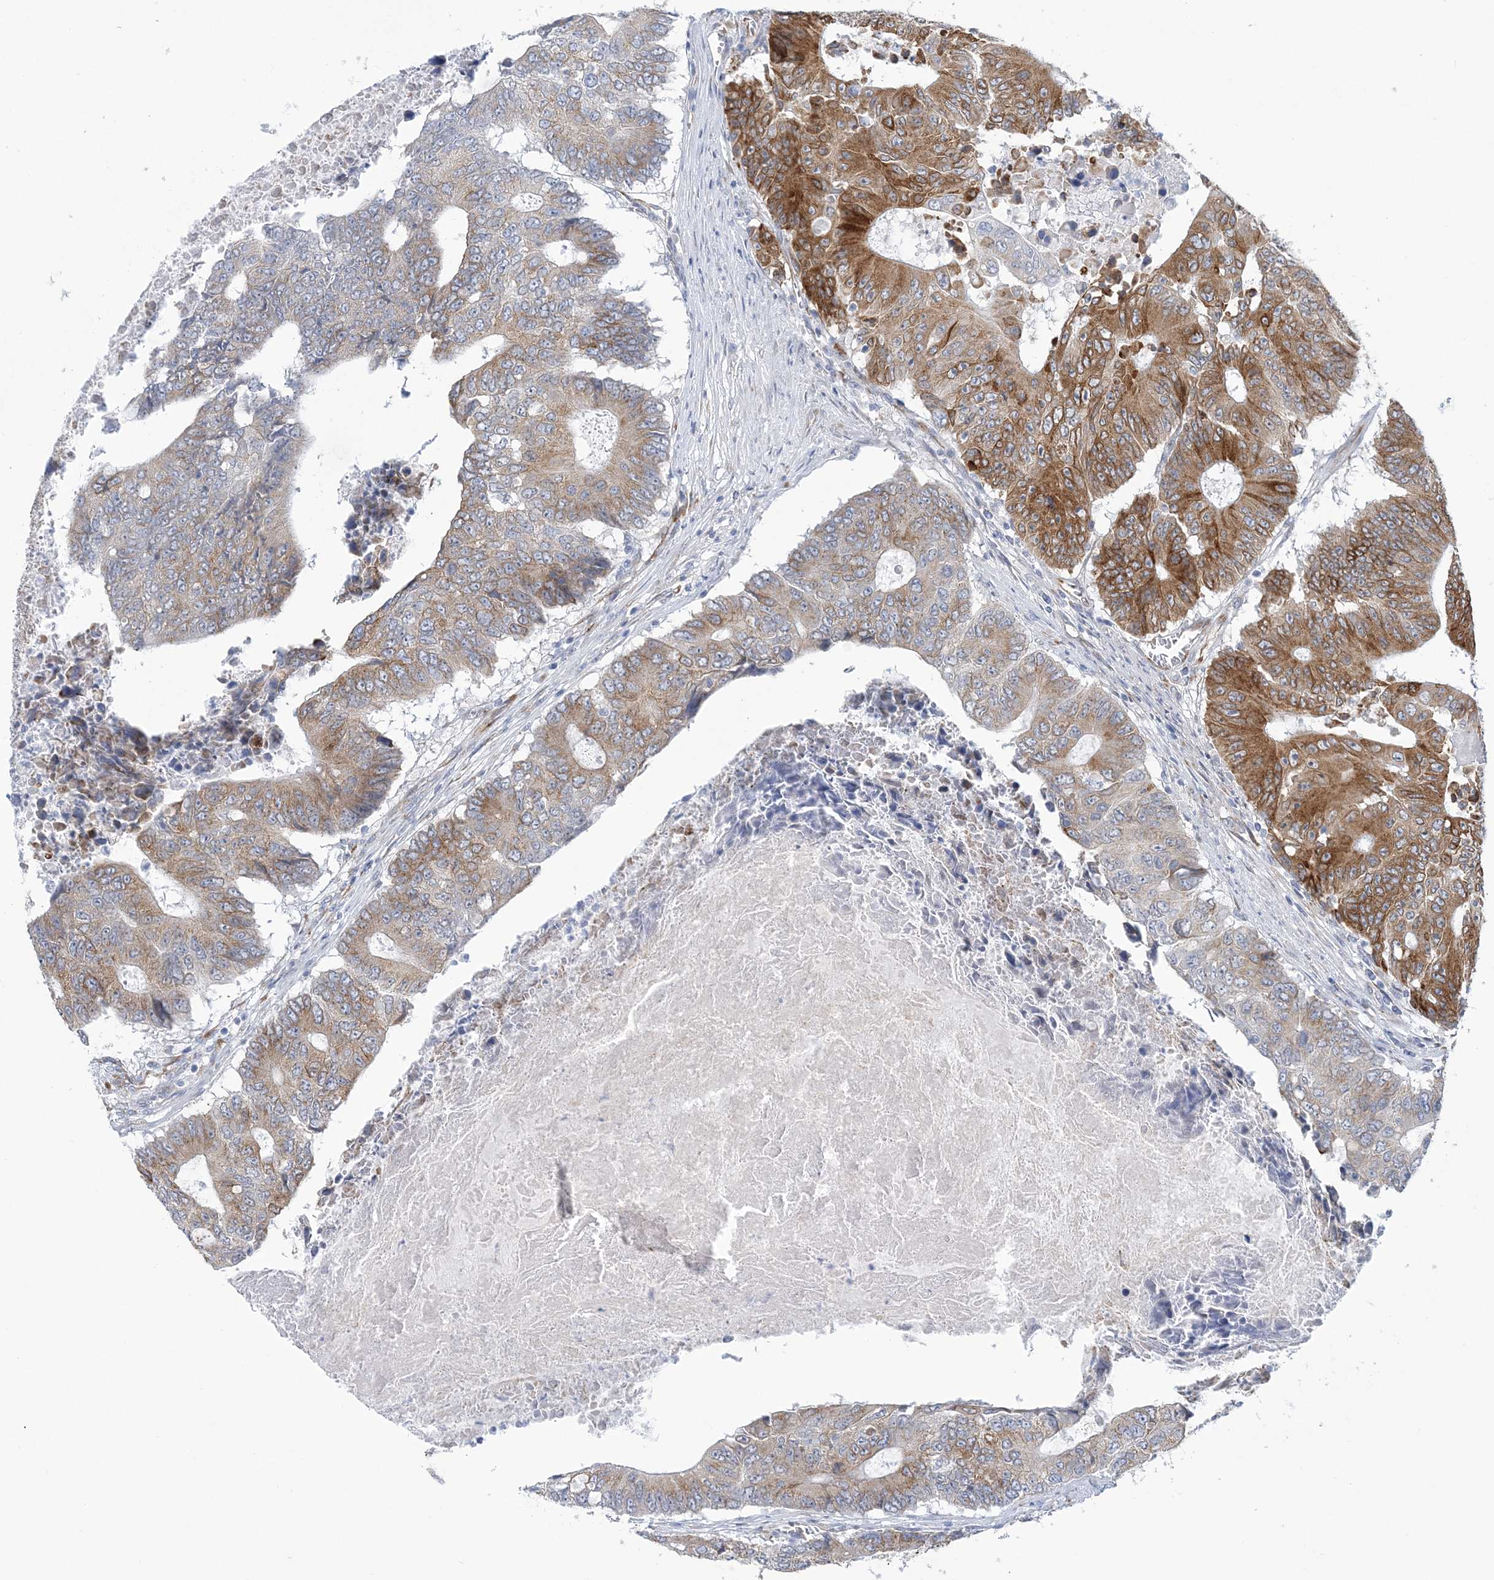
{"staining": {"intensity": "moderate", "quantity": ">75%", "location": "cytoplasmic/membranous"}, "tissue": "colorectal cancer", "cell_type": "Tumor cells", "image_type": "cancer", "snomed": [{"axis": "morphology", "description": "Adenocarcinoma, NOS"}, {"axis": "topography", "description": "Colon"}], "caption": "Immunohistochemical staining of human adenocarcinoma (colorectal) demonstrates moderate cytoplasmic/membranous protein expression in about >75% of tumor cells. (Brightfield microscopy of DAB IHC at high magnification).", "gene": "PLEKHG4B", "patient": {"sex": "male", "age": 87}}